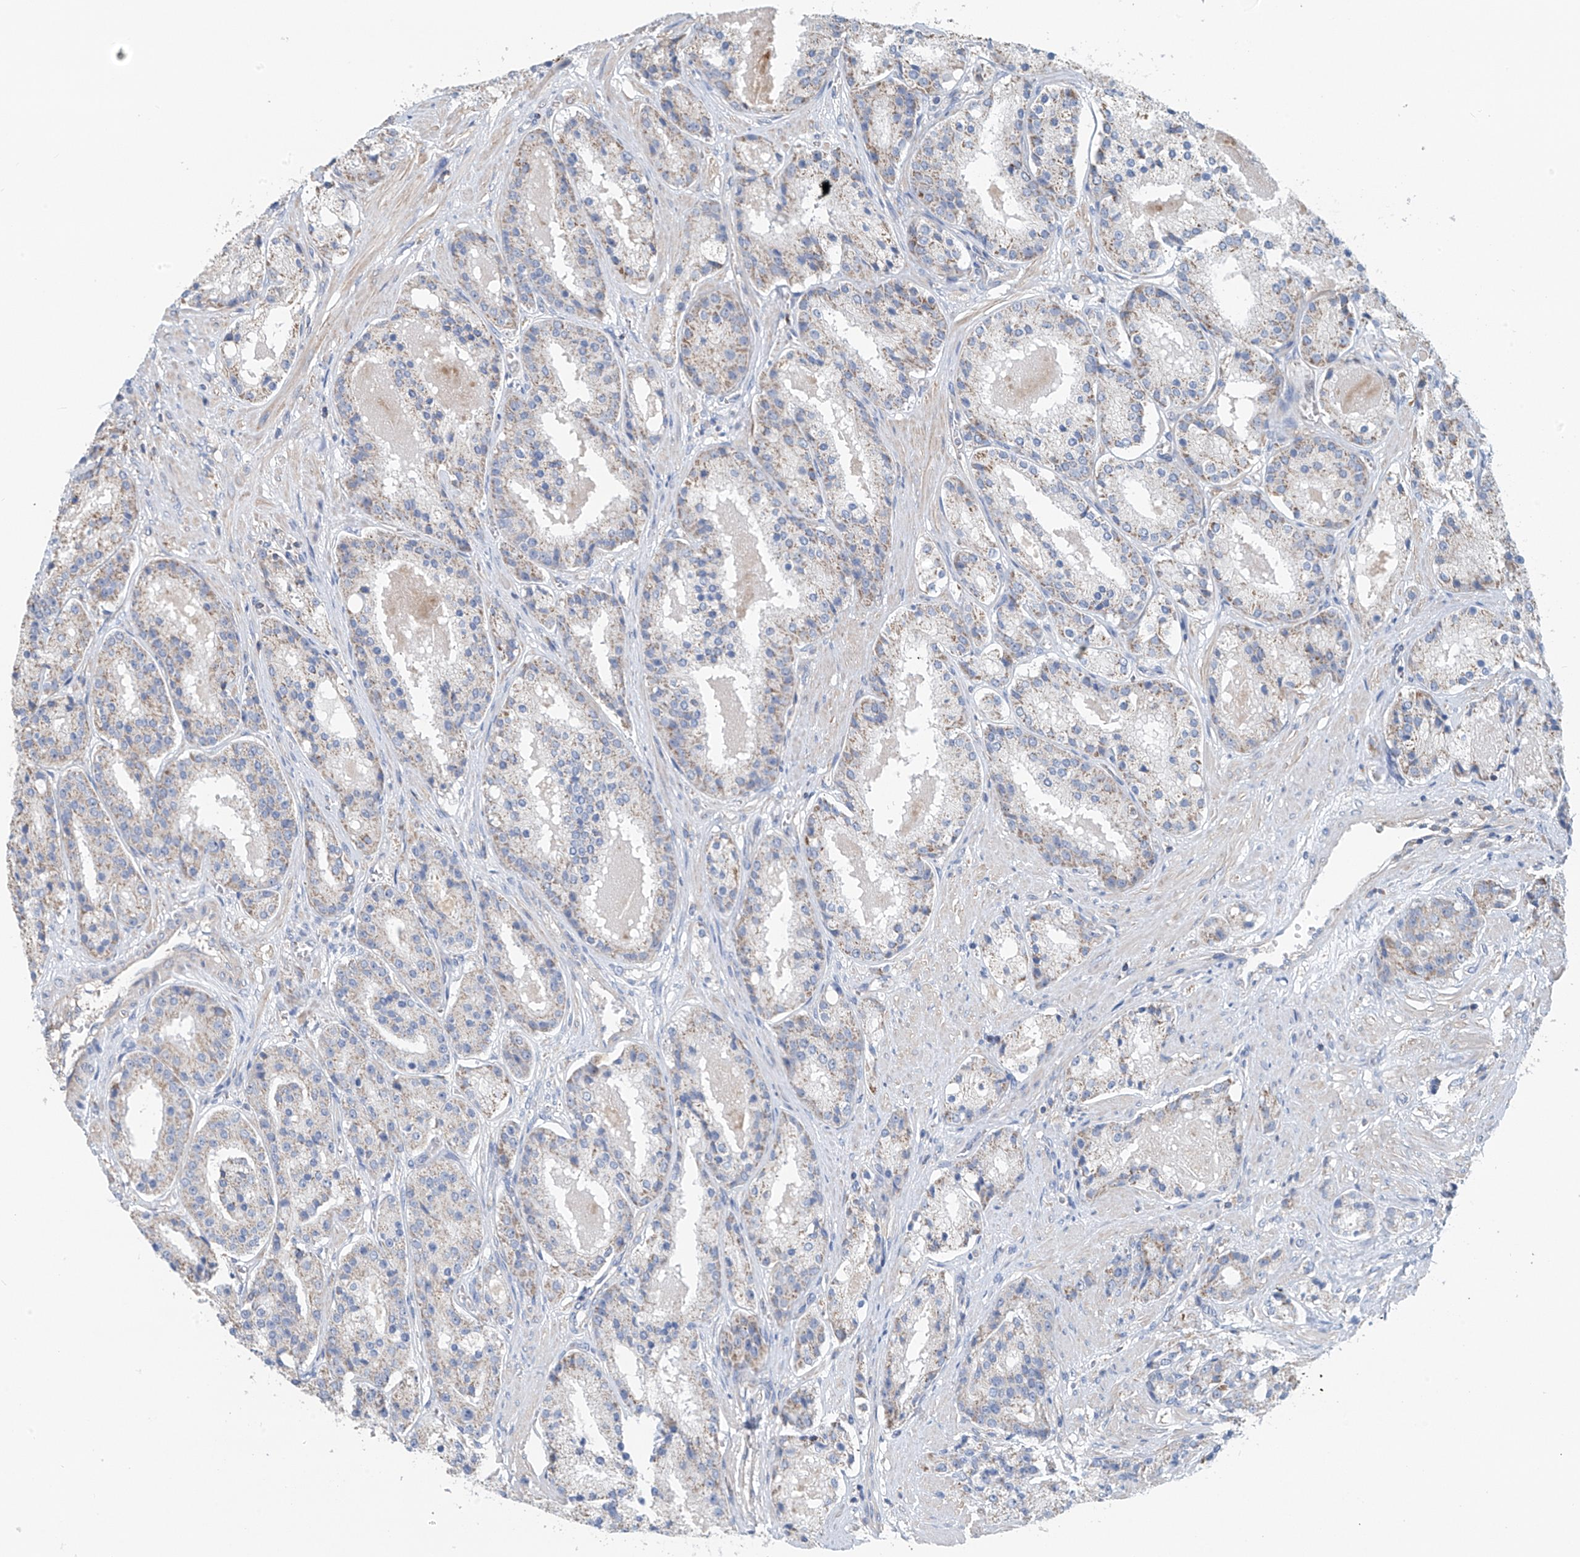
{"staining": {"intensity": "weak", "quantity": "25%-75%", "location": "cytoplasmic/membranous"}, "tissue": "prostate cancer", "cell_type": "Tumor cells", "image_type": "cancer", "snomed": [{"axis": "morphology", "description": "Adenocarcinoma, High grade"}, {"axis": "topography", "description": "Prostate"}], "caption": "Tumor cells show low levels of weak cytoplasmic/membranous expression in about 25%-75% of cells in prostate cancer.", "gene": "SYN3", "patient": {"sex": "male", "age": 60}}